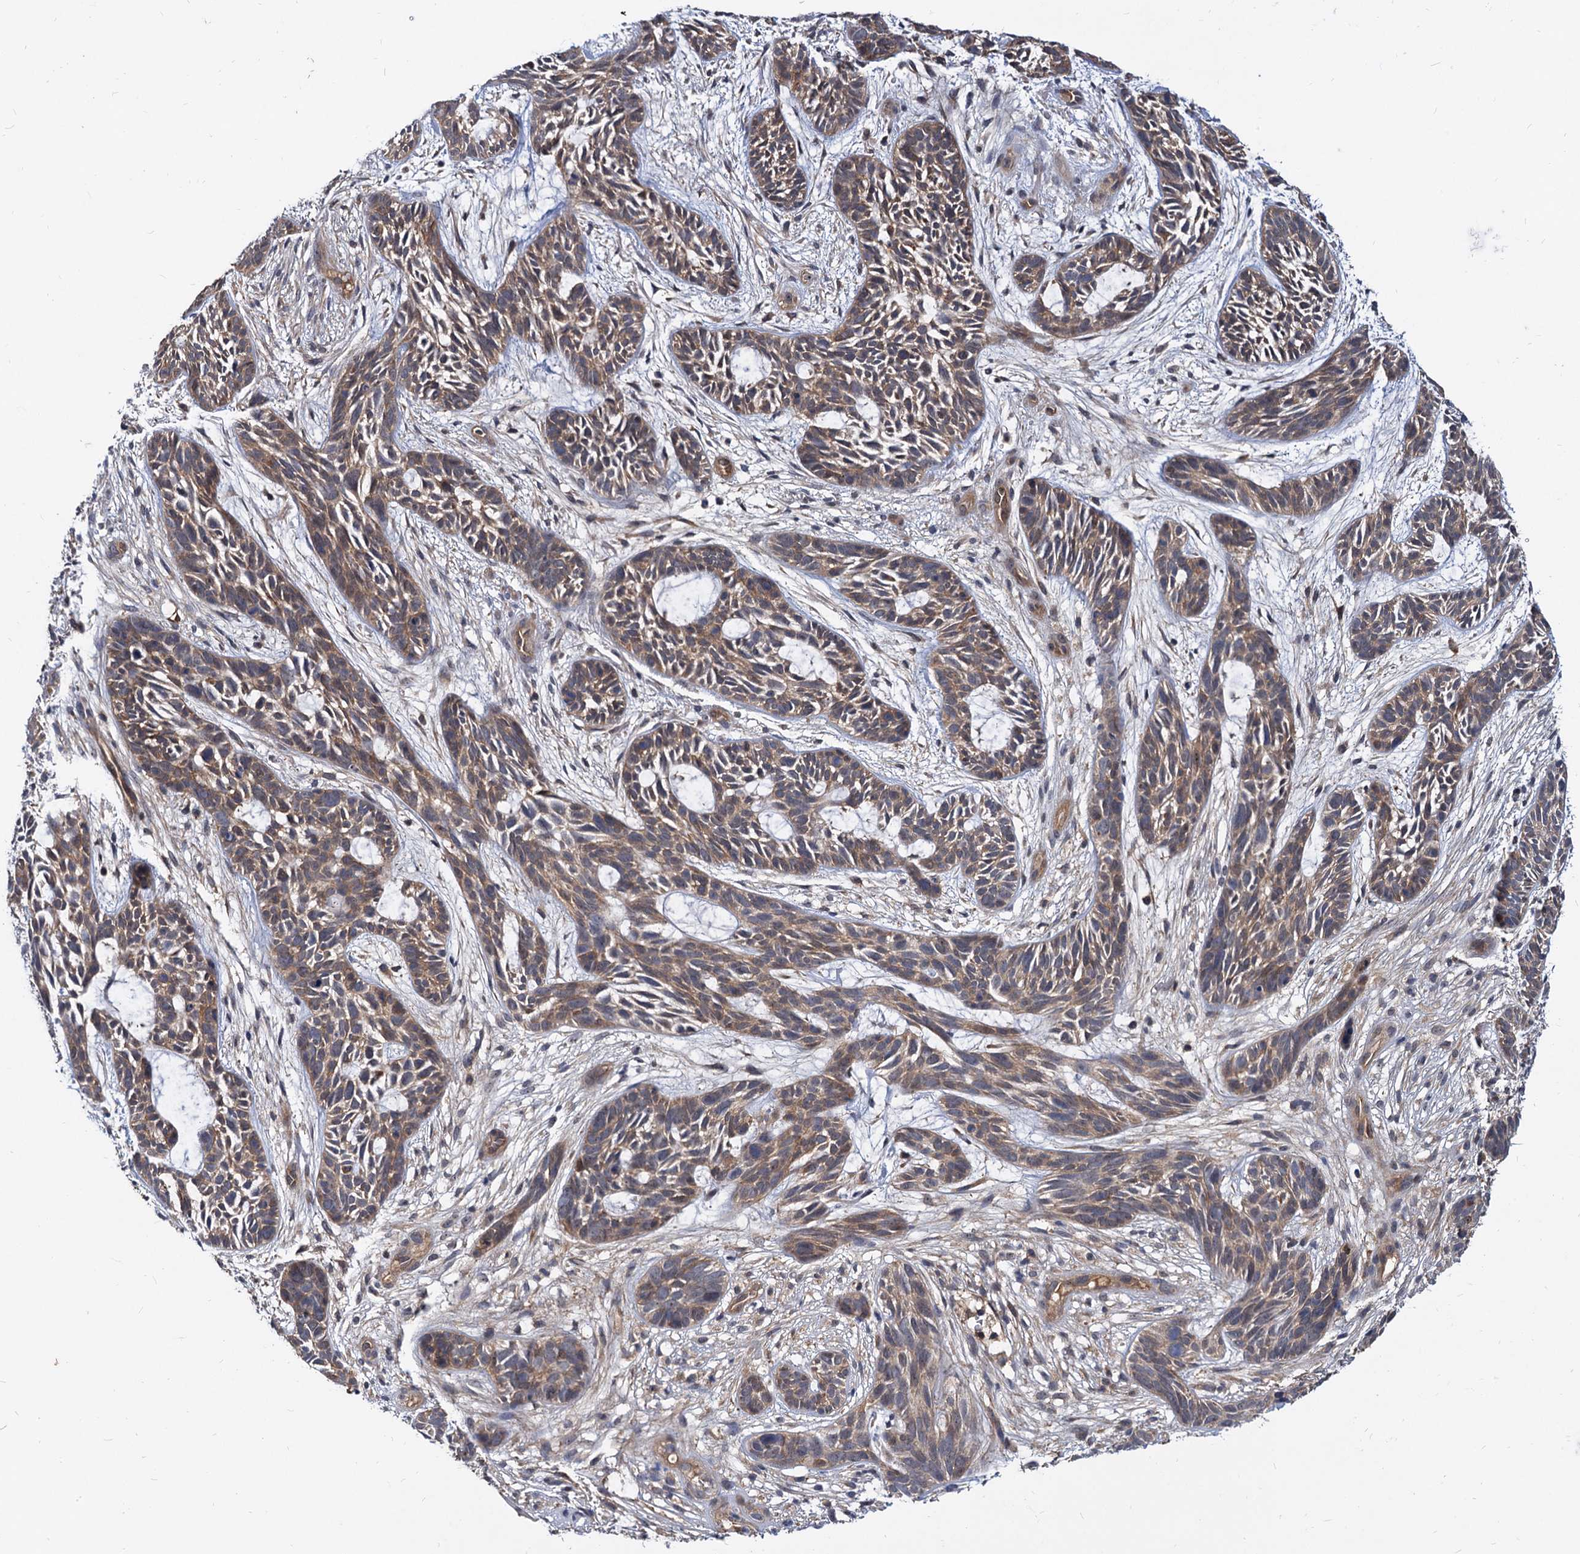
{"staining": {"intensity": "weak", "quantity": ">75%", "location": "cytoplasmic/membranous"}, "tissue": "skin cancer", "cell_type": "Tumor cells", "image_type": "cancer", "snomed": [{"axis": "morphology", "description": "Basal cell carcinoma"}, {"axis": "topography", "description": "Skin"}], "caption": "A low amount of weak cytoplasmic/membranous expression is seen in about >75% of tumor cells in skin cancer tissue.", "gene": "SNX15", "patient": {"sex": "male", "age": 89}}